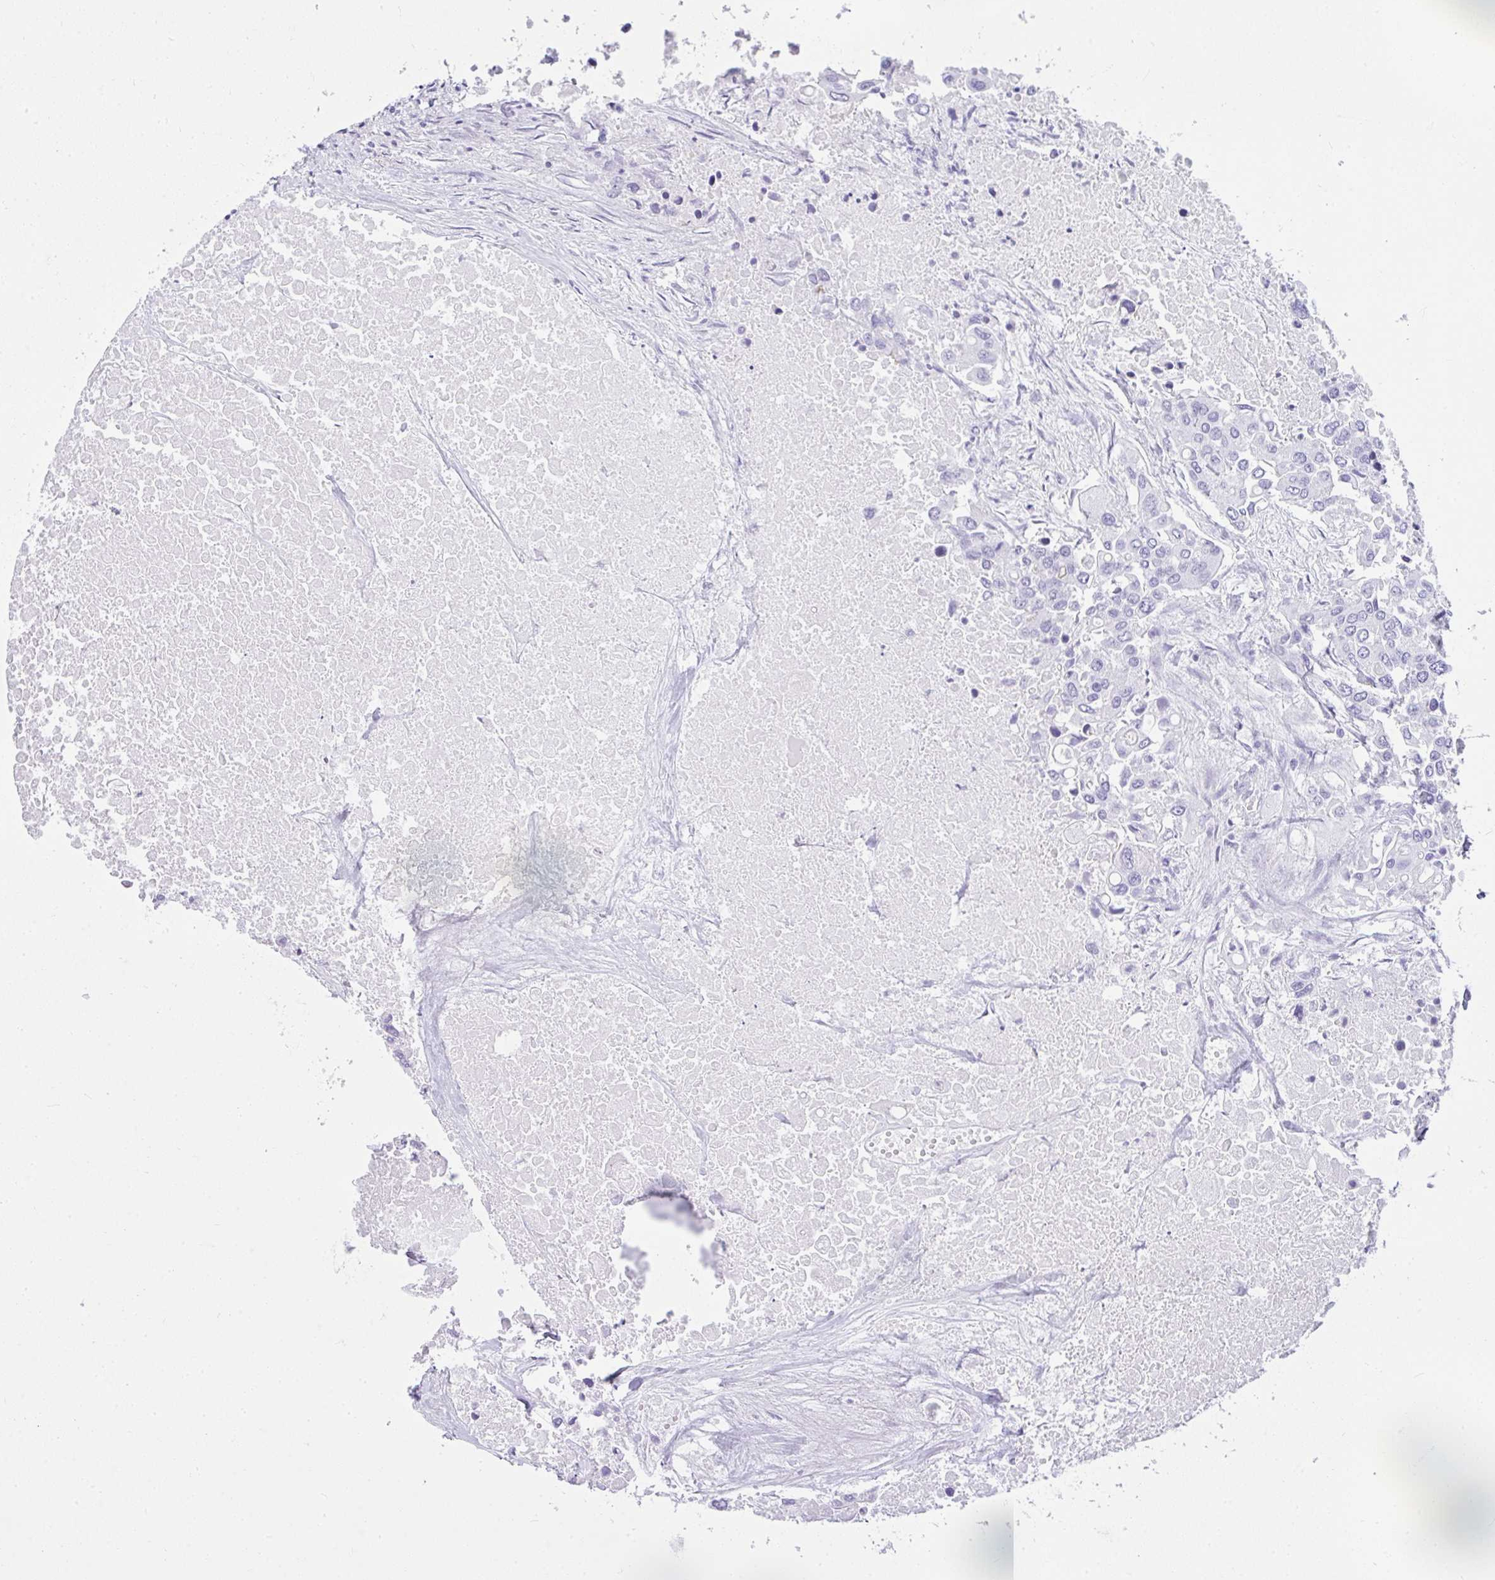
{"staining": {"intensity": "negative", "quantity": "none", "location": "none"}, "tissue": "colorectal cancer", "cell_type": "Tumor cells", "image_type": "cancer", "snomed": [{"axis": "morphology", "description": "Adenocarcinoma, NOS"}, {"axis": "topography", "description": "Colon"}], "caption": "This is an immunohistochemistry micrograph of adenocarcinoma (colorectal). There is no positivity in tumor cells.", "gene": "RASL10A", "patient": {"sex": "male", "age": 77}}